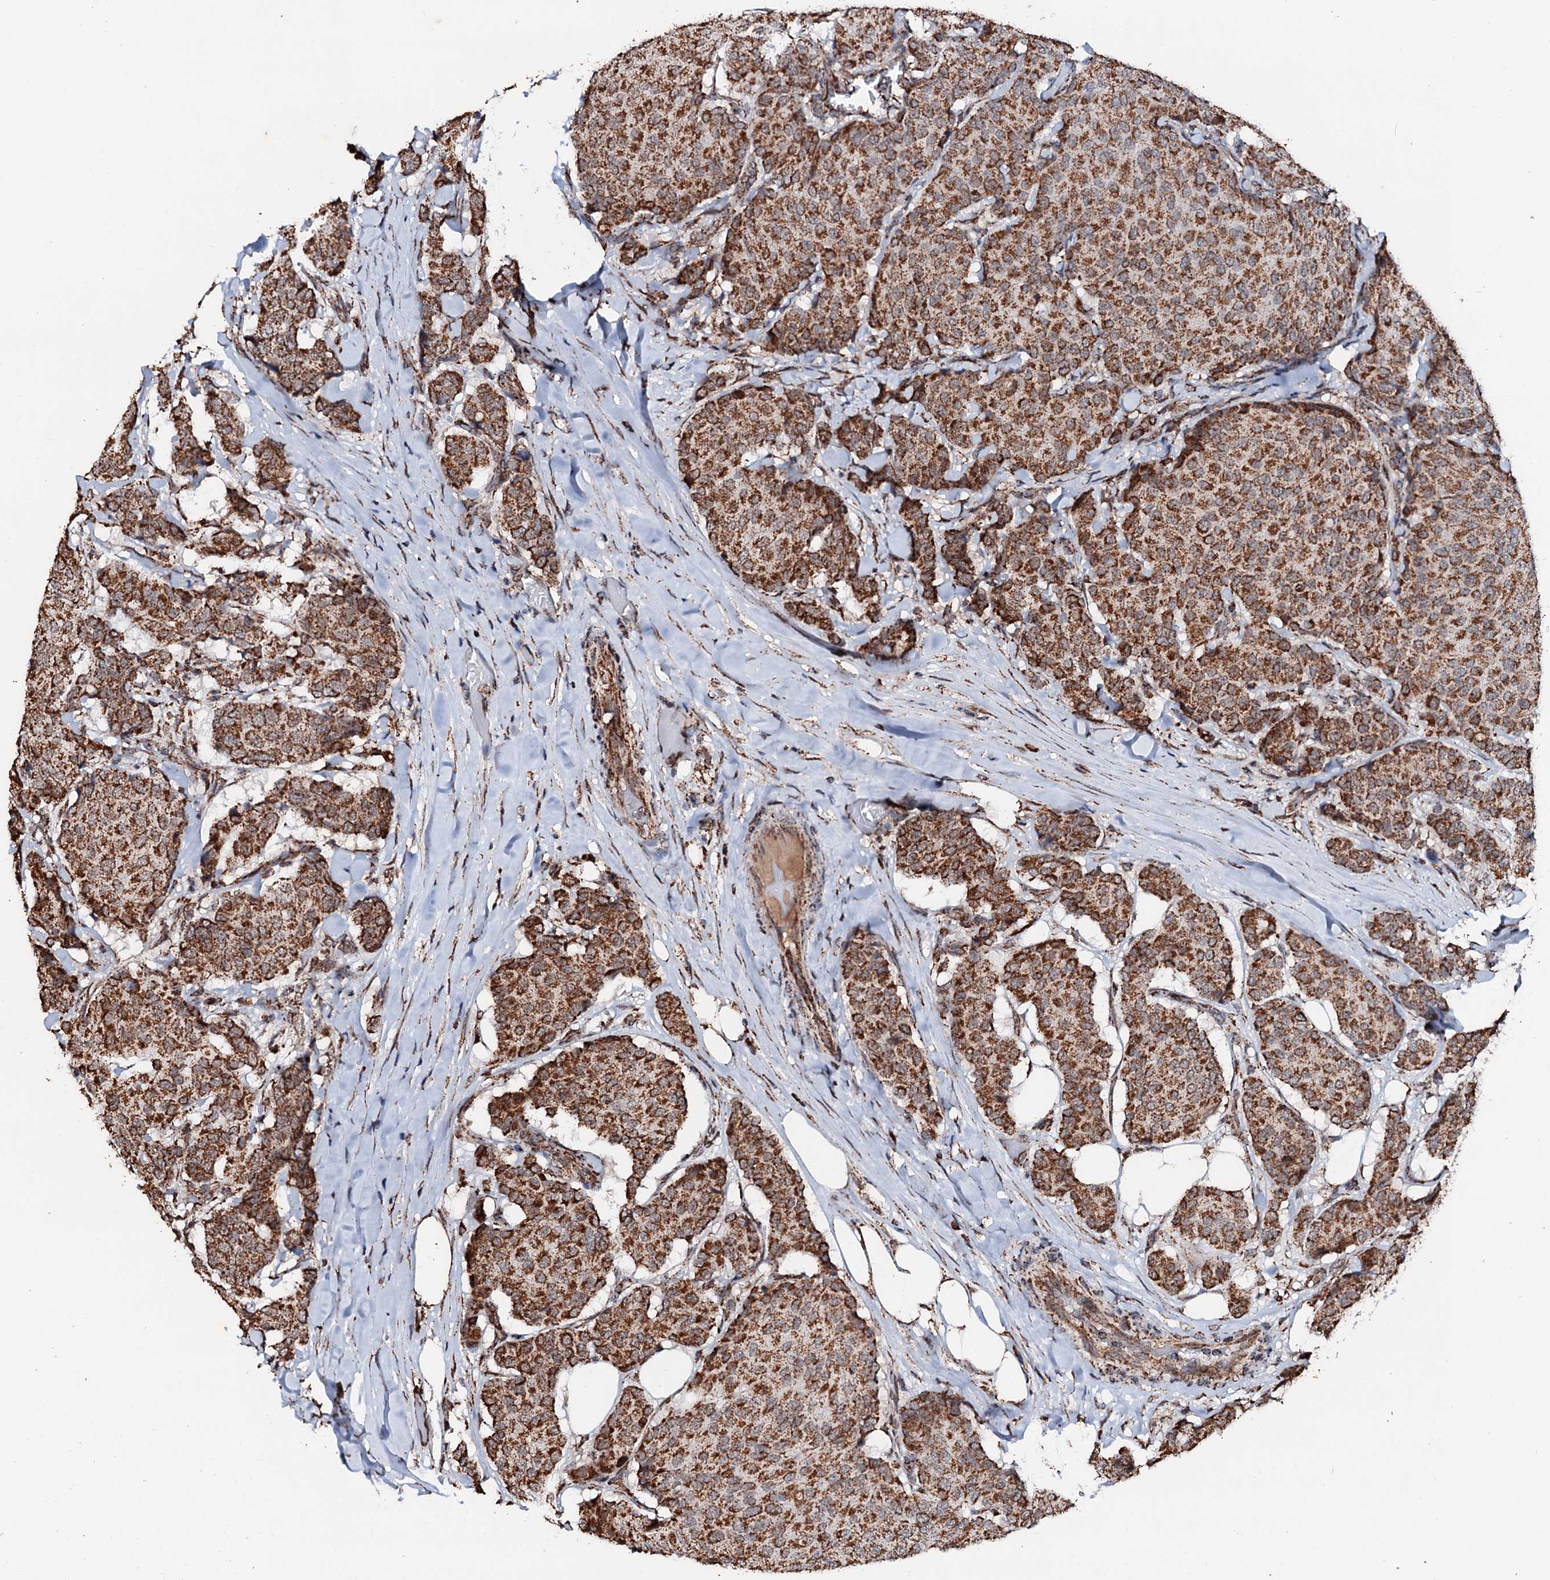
{"staining": {"intensity": "strong", "quantity": ">75%", "location": "cytoplasmic/membranous"}, "tissue": "breast cancer", "cell_type": "Tumor cells", "image_type": "cancer", "snomed": [{"axis": "morphology", "description": "Duct carcinoma"}, {"axis": "topography", "description": "Breast"}], "caption": "Breast cancer (intraductal carcinoma) was stained to show a protein in brown. There is high levels of strong cytoplasmic/membranous expression in about >75% of tumor cells.", "gene": "SECISBP2L", "patient": {"sex": "female", "age": 75}}